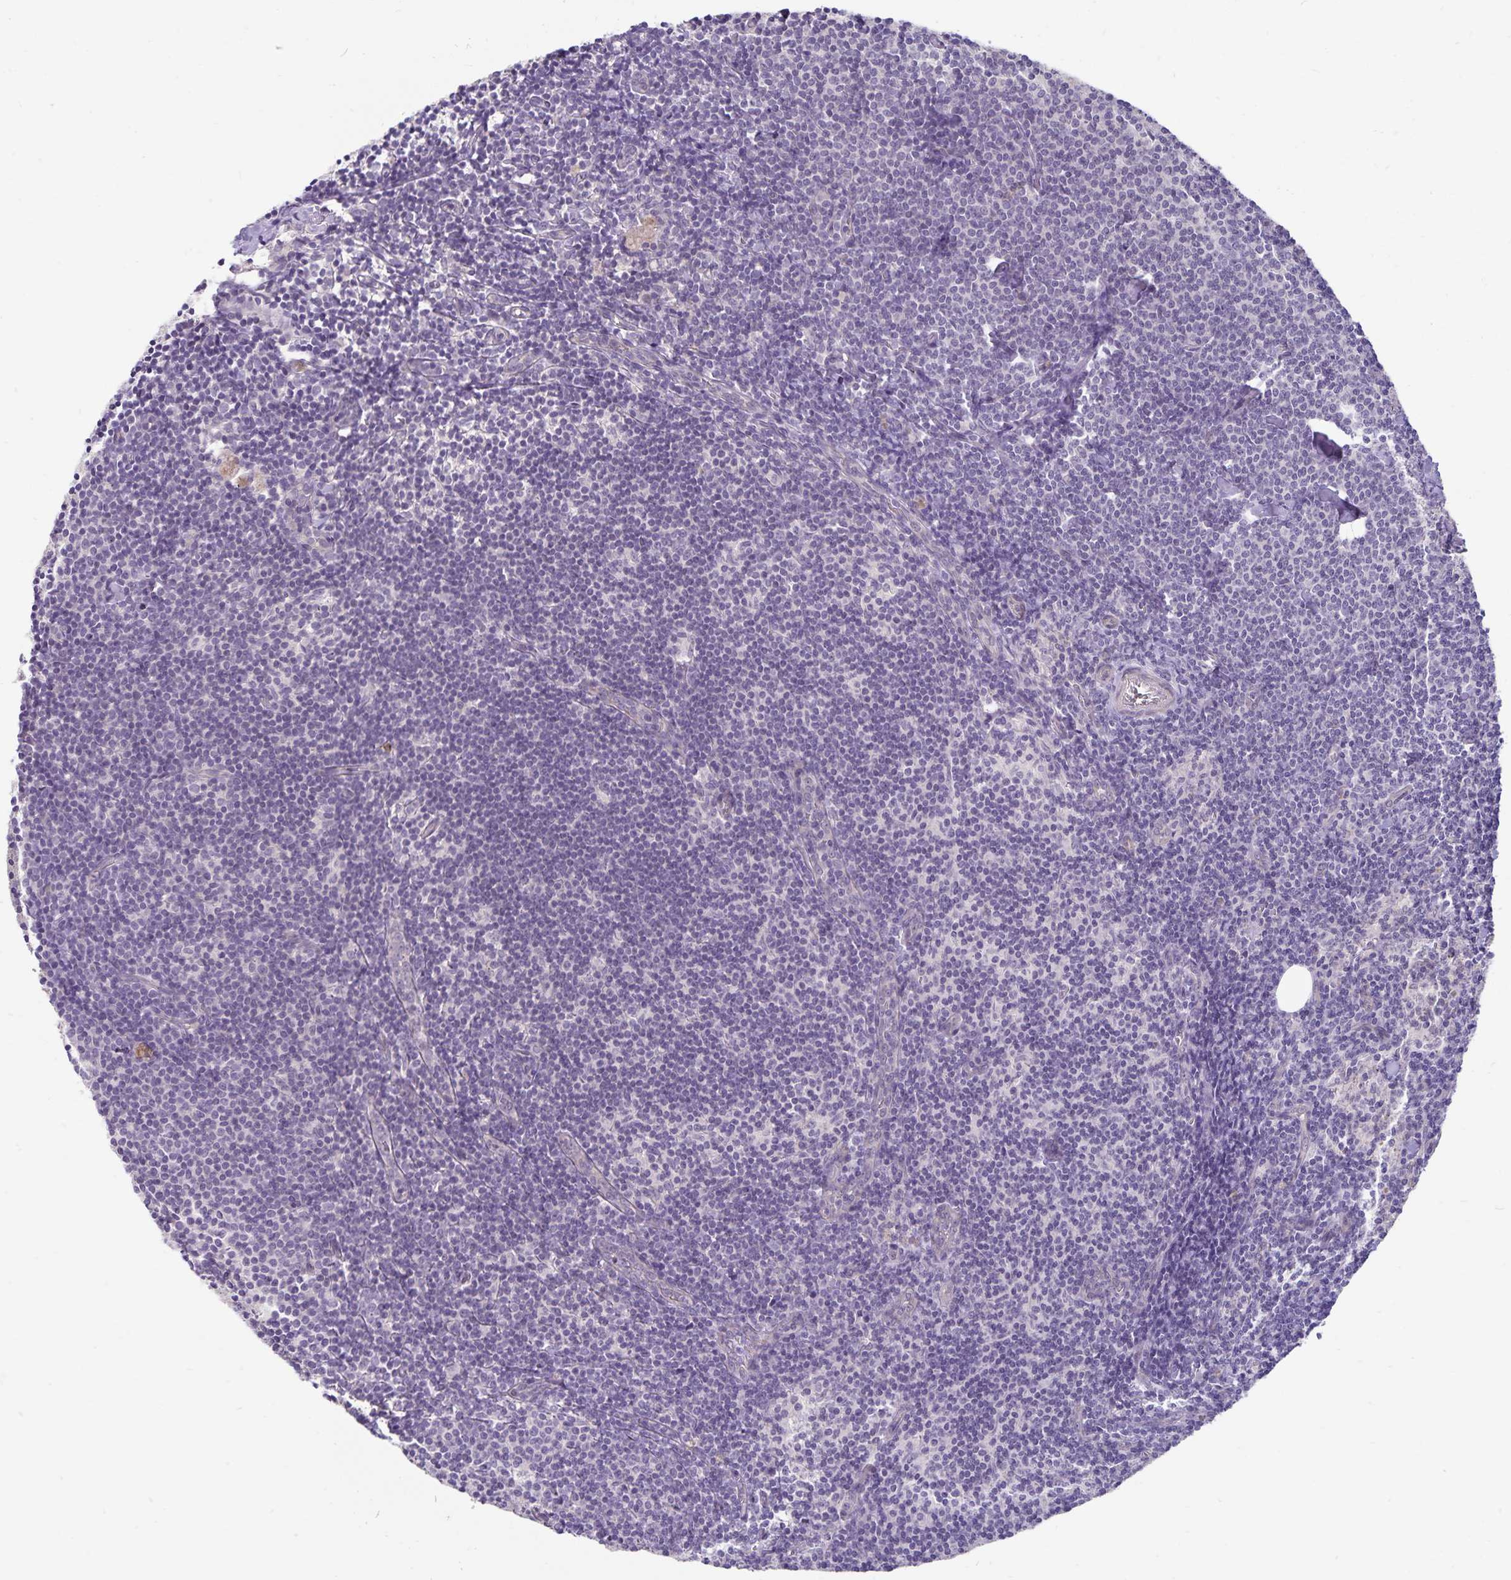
{"staining": {"intensity": "negative", "quantity": "none", "location": "none"}, "tissue": "lymph node", "cell_type": "Germinal center cells", "image_type": "normal", "snomed": [{"axis": "morphology", "description": "Normal tissue, NOS"}, {"axis": "topography", "description": "Lymph node"}], "caption": "This is a photomicrograph of immunohistochemistry (IHC) staining of benign lymph node, which shows no expression in germinal center cells.", "gene": "CDKN2B", "patient": {"sex": "female", "age": 41}}